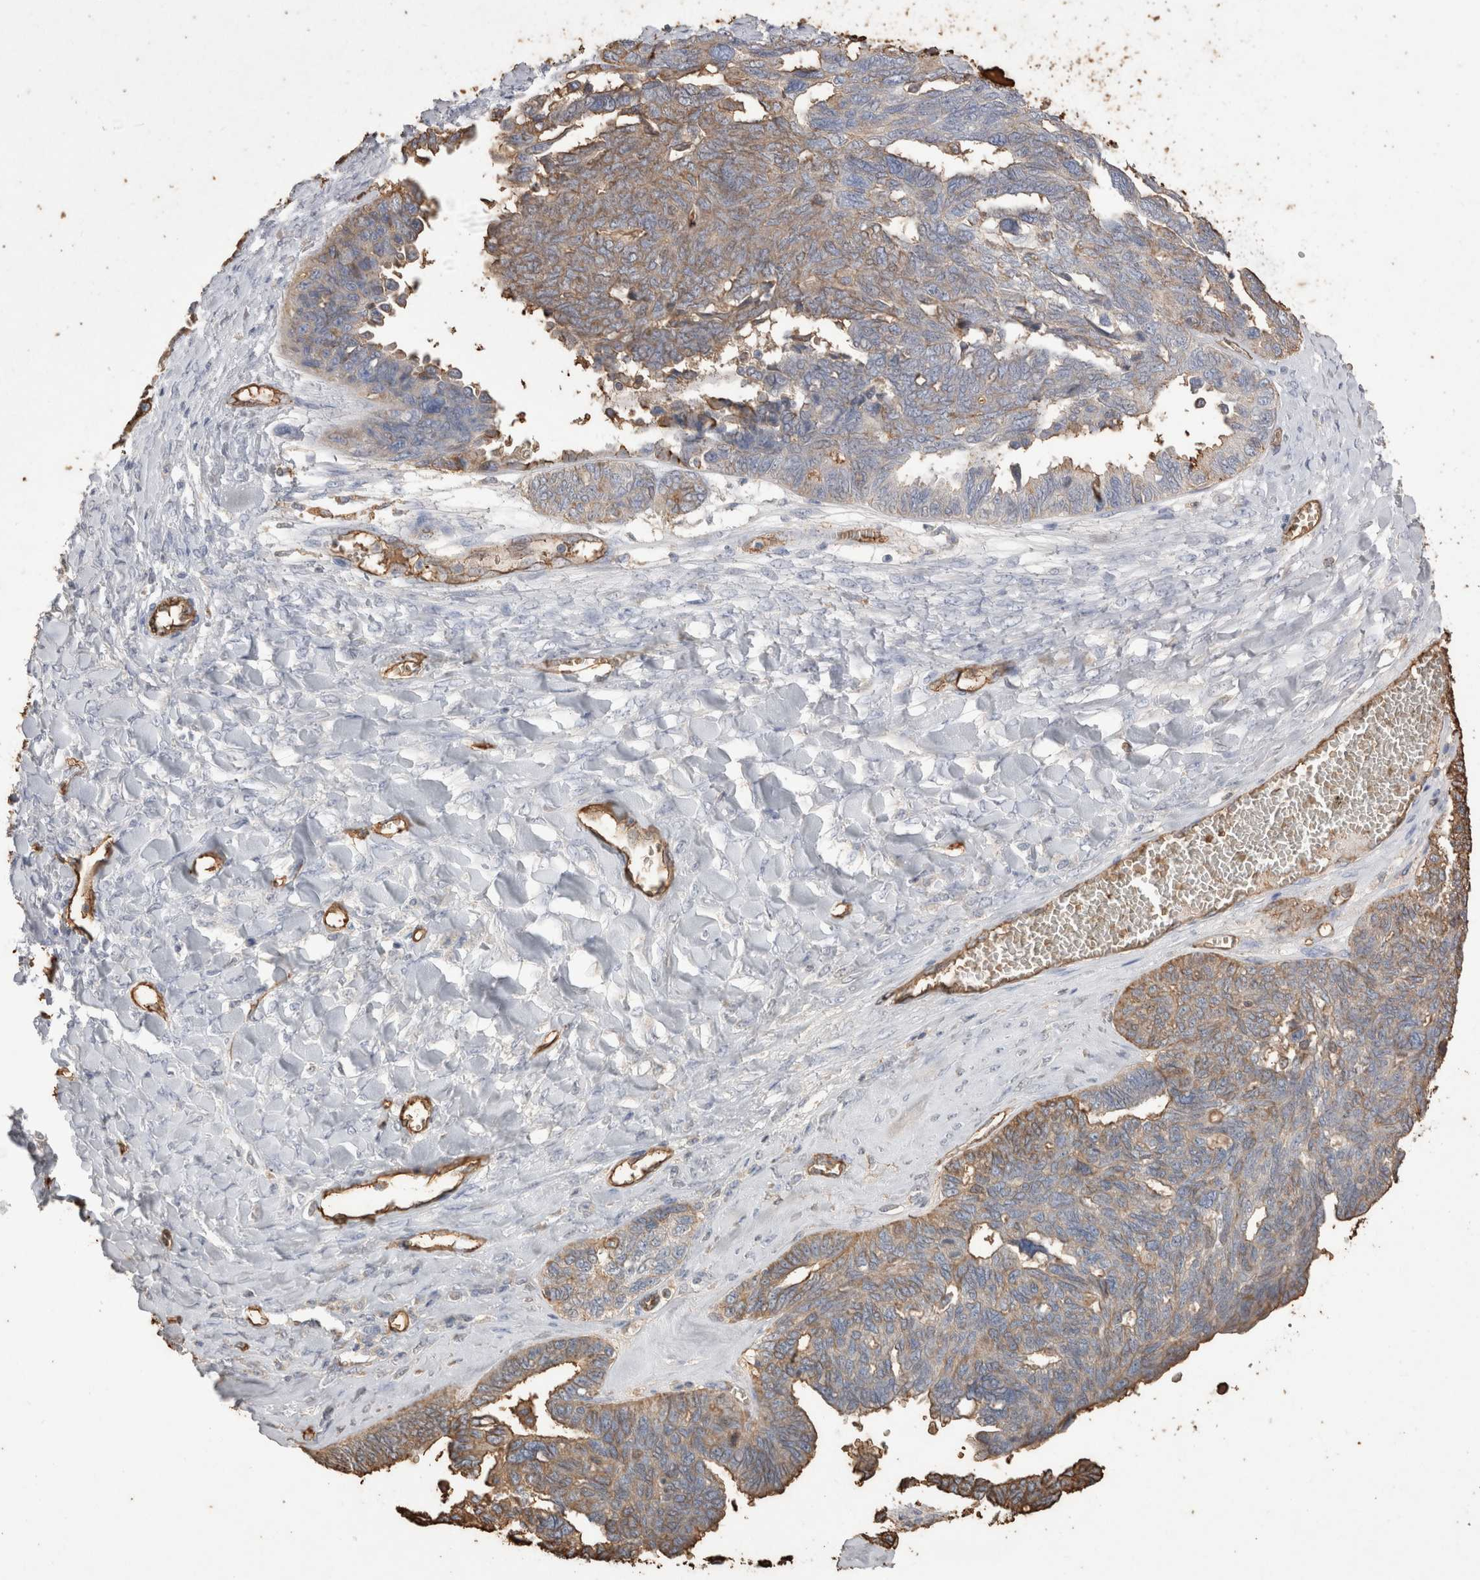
{"staining": {"intensity": "moderate", "quantity": "25%-75%", "location": "cytoplasmic/membranous"}, "tissue": "ovarian cancer", "cell_type": "Tumor cells", "image_type": "cancer", "snomed": [{"axis": "morphology", "description": "Cystadenocarcinoma, serous, NOS"}, {"axis": "topography", "description": "Ovary"}], "caption": "A high-resolution micrograph shows immunohistochemistry (IHC) staining of serous cystadenocarcinoma (ovarian), which exhibits moderate cytoplasmic/membranous positivity in about 25%-75% of tumor cells.", "gene": "IL17RC", "patient": {"sex": "female", "age": 79}}